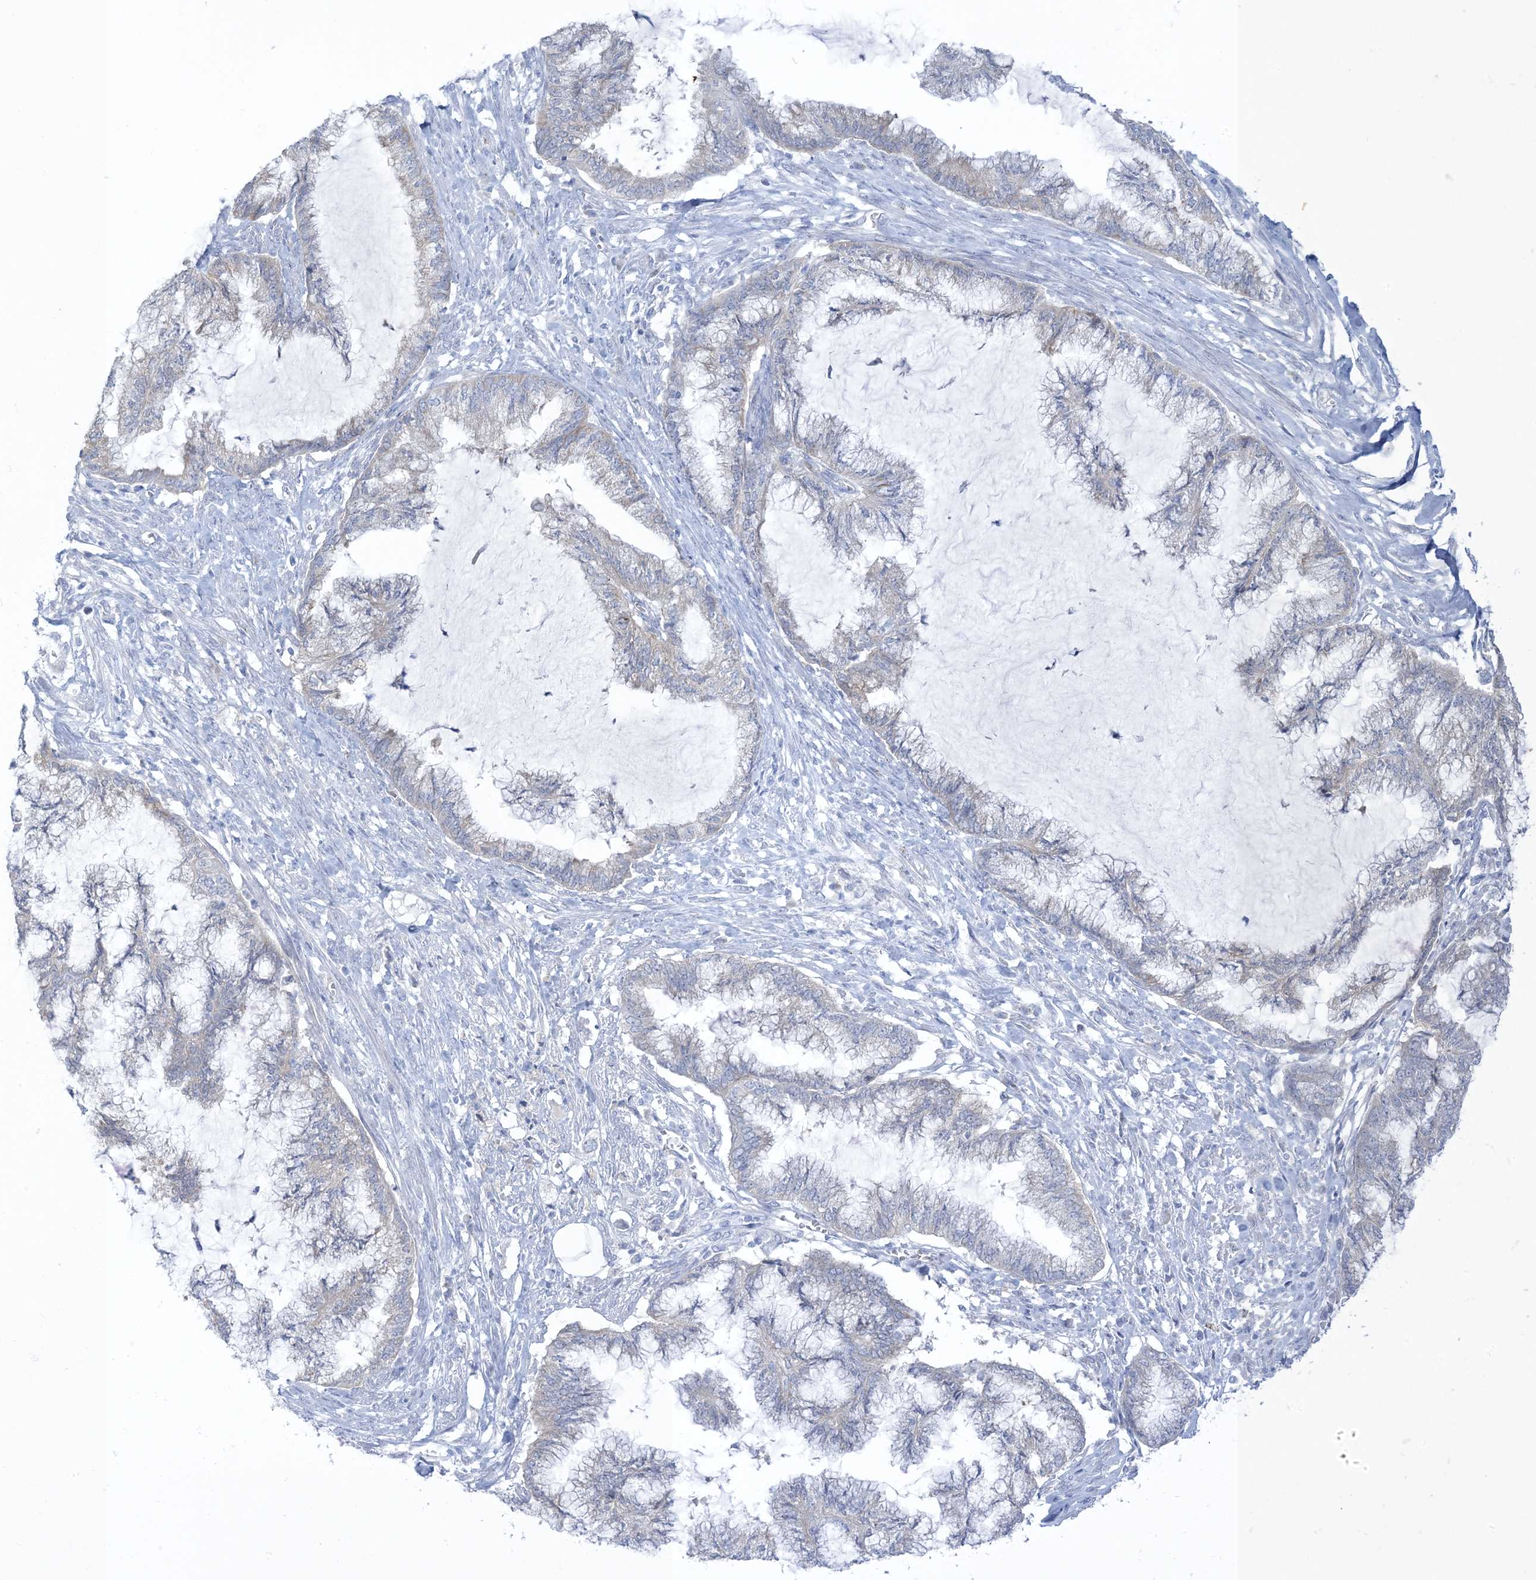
{"staining": {"intensity": "negative", "quantity": "none", "location": "none"}, "tissue": "endometrial cancer", "cell_type": "Tumor cells", "image_type": "cancer", "snomed": [{"axis": "morphology", "description": "Adenocarcinoma, NOS"}, {"axis": "topography", "description": "Endometrium"}], "caption": "Tumor cells are negative for protein expression in human endometrial cancer (adenocarcinoma).", "gene": "XIRP2", "patient": {"sex": "female", "age": 86}}